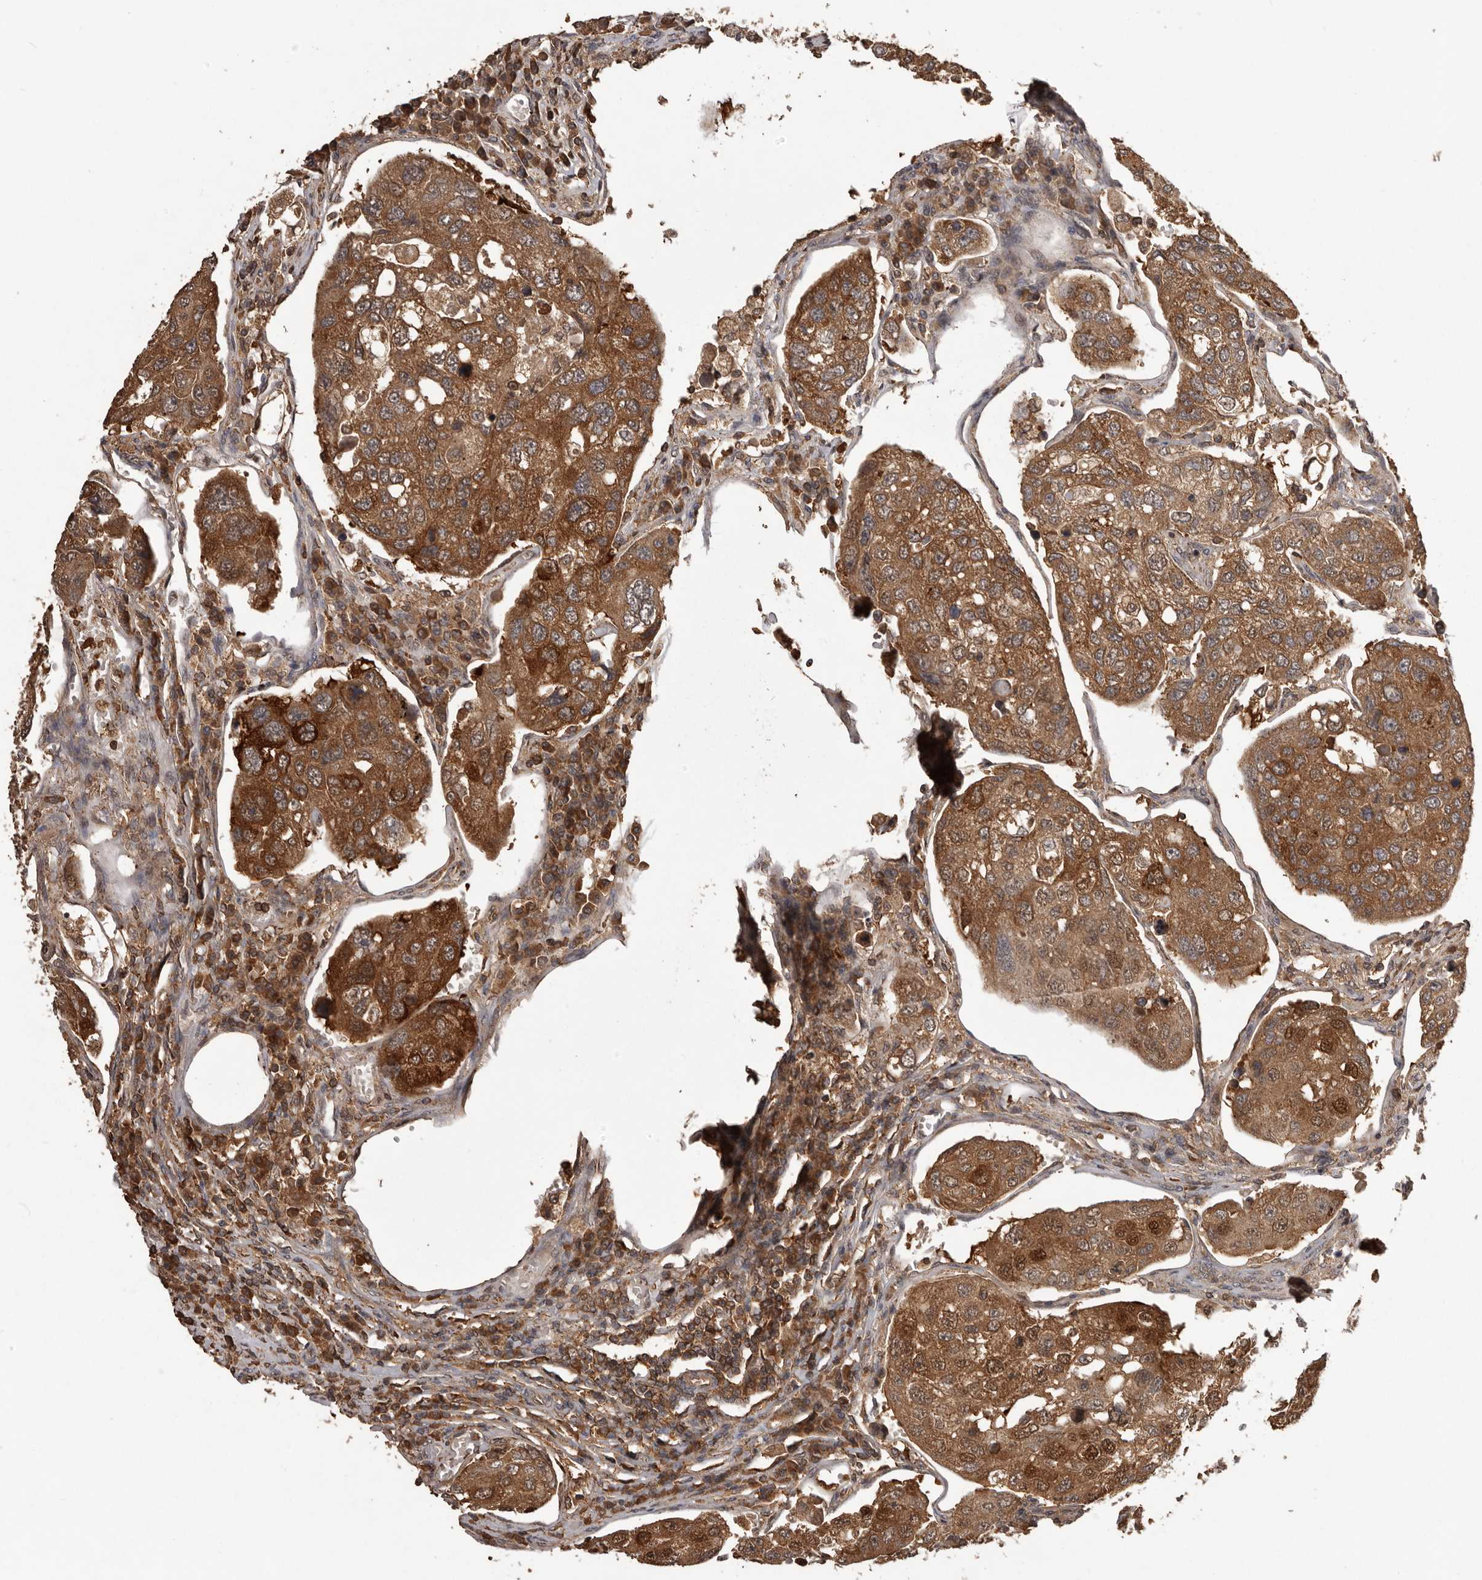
{"staining": {"intensity": "strong", "quantity": ">75%", "location": "cytoplasmic/membranous,nuclear"}, "tissue": "urothelial cancer", "cell_type": "Tumor cells", "image_type": "cancer", "snomed": [{"axis": "morphology", "description": "Urothelial carcinoma, High grade"}, {"axis": "topography", "description": "Lymph node"}, {"axis": "topography", "description": "Urinary bladder"}], "caption": "Immunohistochemical staining of urothelial cancer demonstrates high levels of strong cytoplasmic/membranous and nuclear positivity in about >75% of tumor cells. (DAB = brown stain, brightfield microscopy at high magnification).", "gene": "SLC22A3", "patient": {"sex": "male", "age": 51}}